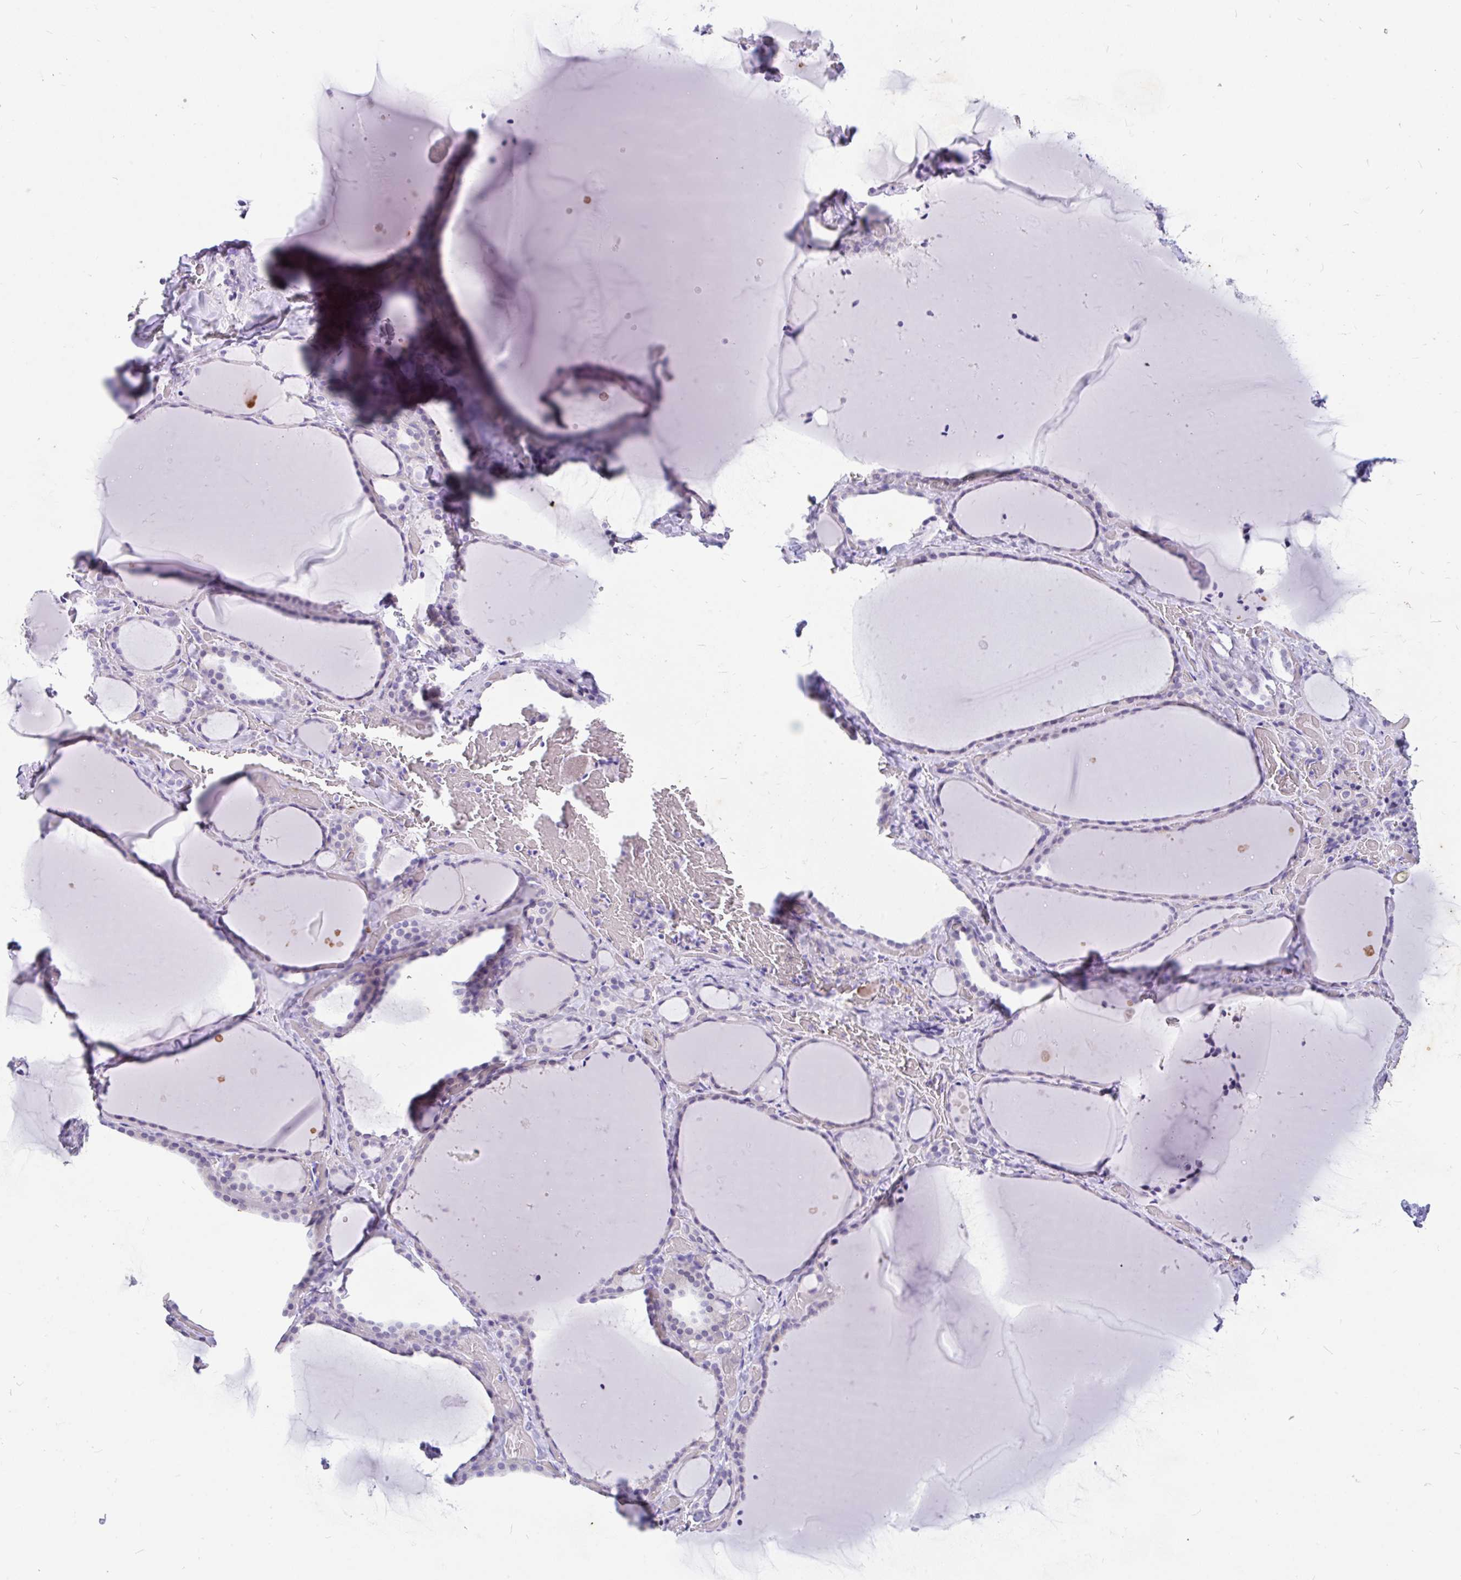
{"staining": {"intensity": "negative", "quantity": "none", "location": "none"}, "tissue": "thyroid gland", "cell_type": "Glandular cells", "image_type": "normal", "snomed": [{"axis": "morphology", "description": "Normal tissue, NOS"}, {"axis": "topography", "description": "Thyroid gland"}], "caption": "This is a micrograph of IHC staining of normal thyroid gland, which shows no expression in glandular cells. (Stains: DAB immunohistochemistry with hematoxylin counter stain, Microscopy: brightfield microscopy at high magnification).", "gene": "EML5", "patient": {"sex": "female", "age": 36}}